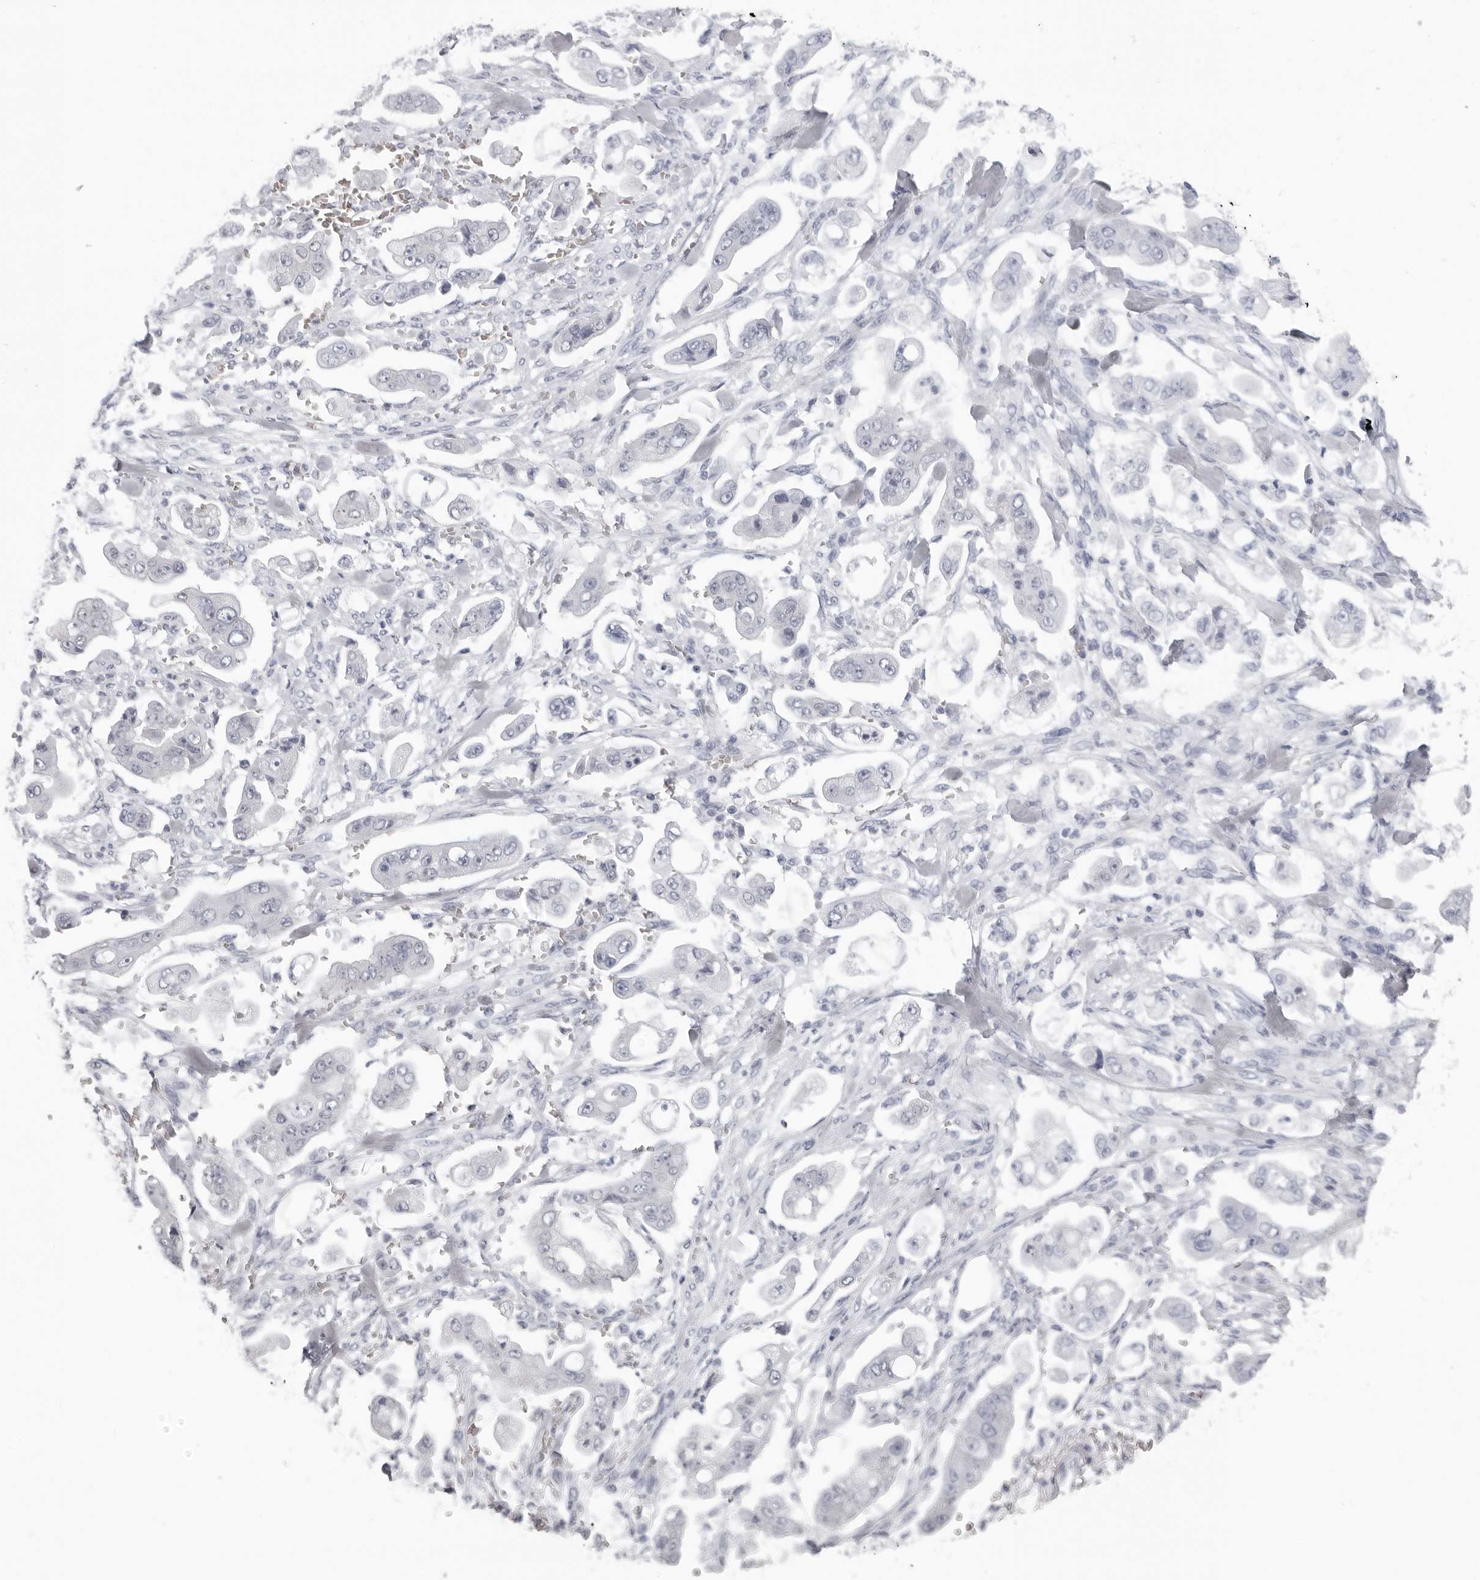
{"staining": {"intensity": "negative", "quantity": "none", "location": "none"}, "tissue": "stomach cancer", "cell_type": "Tumor cells", "image_type": "cancer", "snomed": [{"axis": "morphology", "description": "Adenocarcinoma, NOS"}, {"axis": "topography", "description": "Stomach"}], "caption": "A high-resolution histopathology image shows immunohistochemistry staining of adenocarcinoma (stomach), which demonstrates no significant expression in tumor cells.", "gene": "EPB41", "patient": {"sex": "male", "age": 62}}